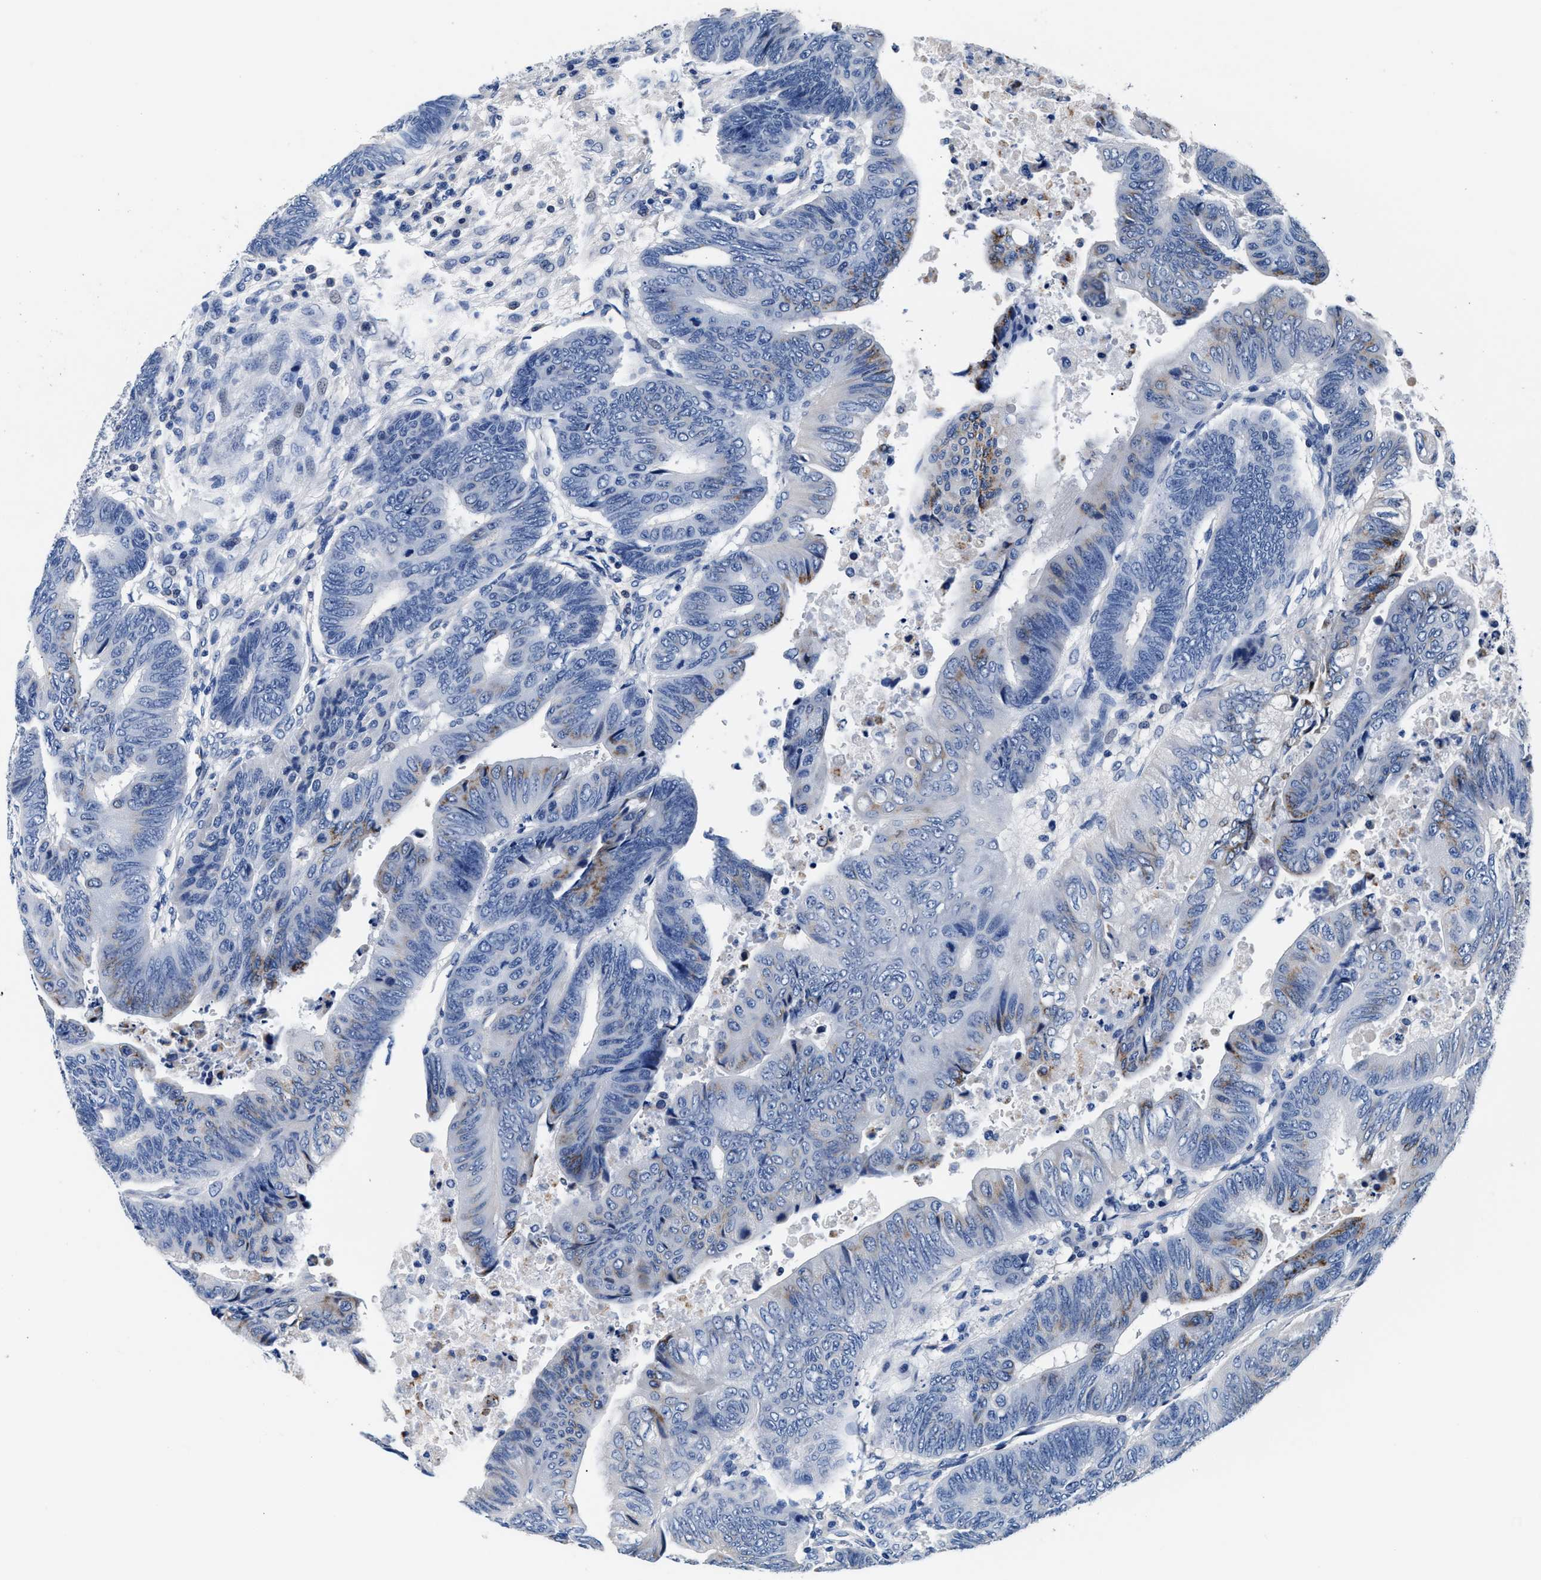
{"staining": {"intensity": "moderate", "quantity": "<25%", "location": "cytoplasmic/membranous"}, "tissue": "colorectal cancer", "cell_type": "Tumor cells", "image_type": "cancer", "snomed": [{"axis": "morphology", "description": "Normal tissue, NOS"}, {"axis": "morphology", "description": "Adenocarcinoma, NOS"}, {"axis": "topography", "description": "Rectum"}, {"axis": "topography", "description": "Peripheral nerve tissue"}], "caption": "Protein staining of colorectal cancer tissue exhibits moderate cytoplasmic/membranous expression in about <25% of tumor cells. Nuclei are stained in blue.", "gene": "GSTM1", "patient": {"sex": "male", "age": 92}}